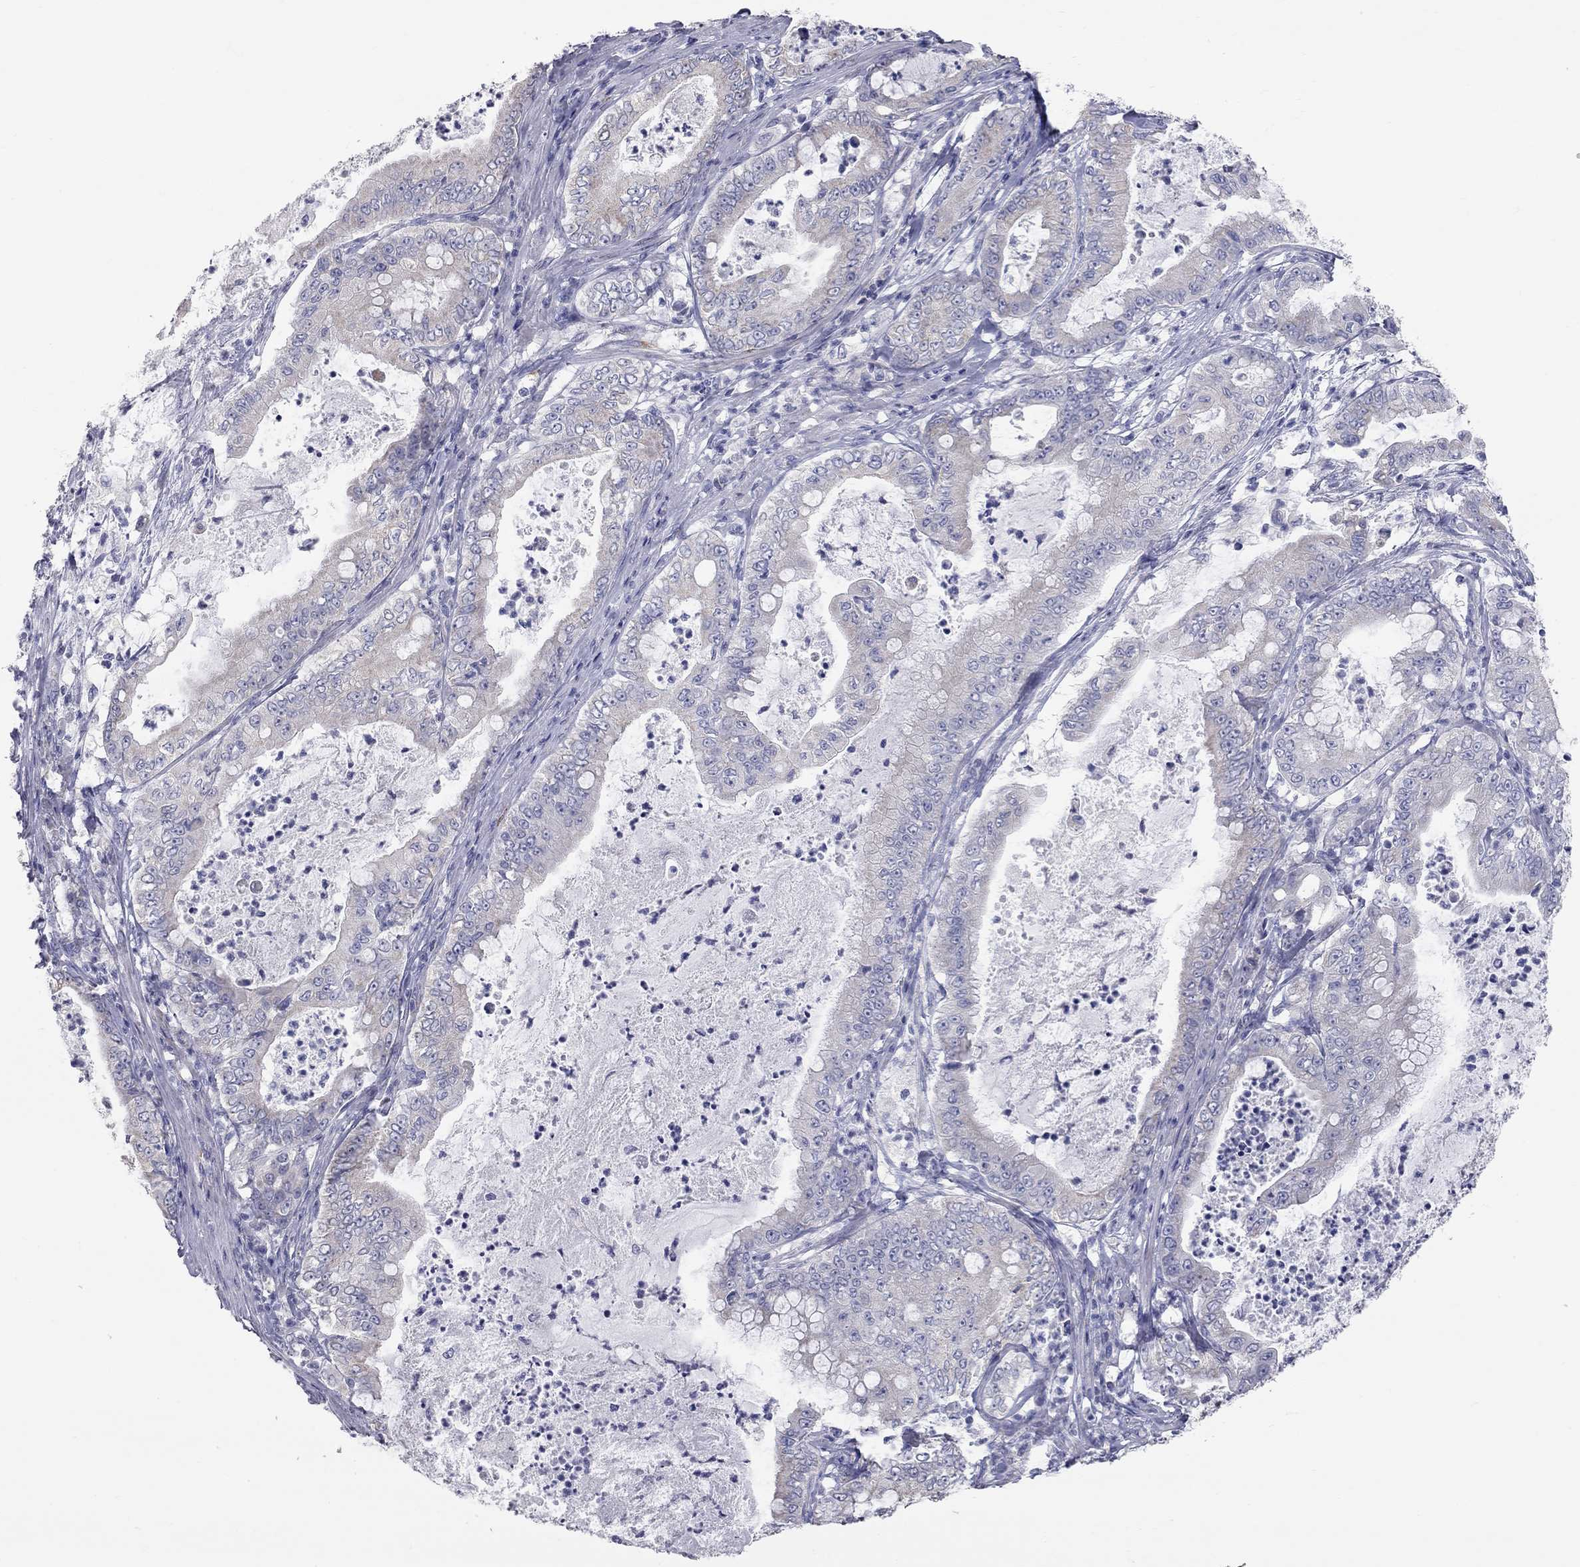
{"staining": {"intensity": "negative", "quantity": "none", "location": "none"}, "tissue": "pancreatic cancer", "cell_type": "Tumor cells", "image_type": "cancer", "snomed": [{"axis": "morphology", "description": "Adenocarcinoma, NOS"}, {"axis": "topography", "description": "Pancreas"}], "caption": "DAB immunohistochemical staining of human pancreatic adenocarcinoma demonstrates no significant staining in tumor cells.", "gene": "CFAP161", "patient": {"sex": "male", "age": 71}}